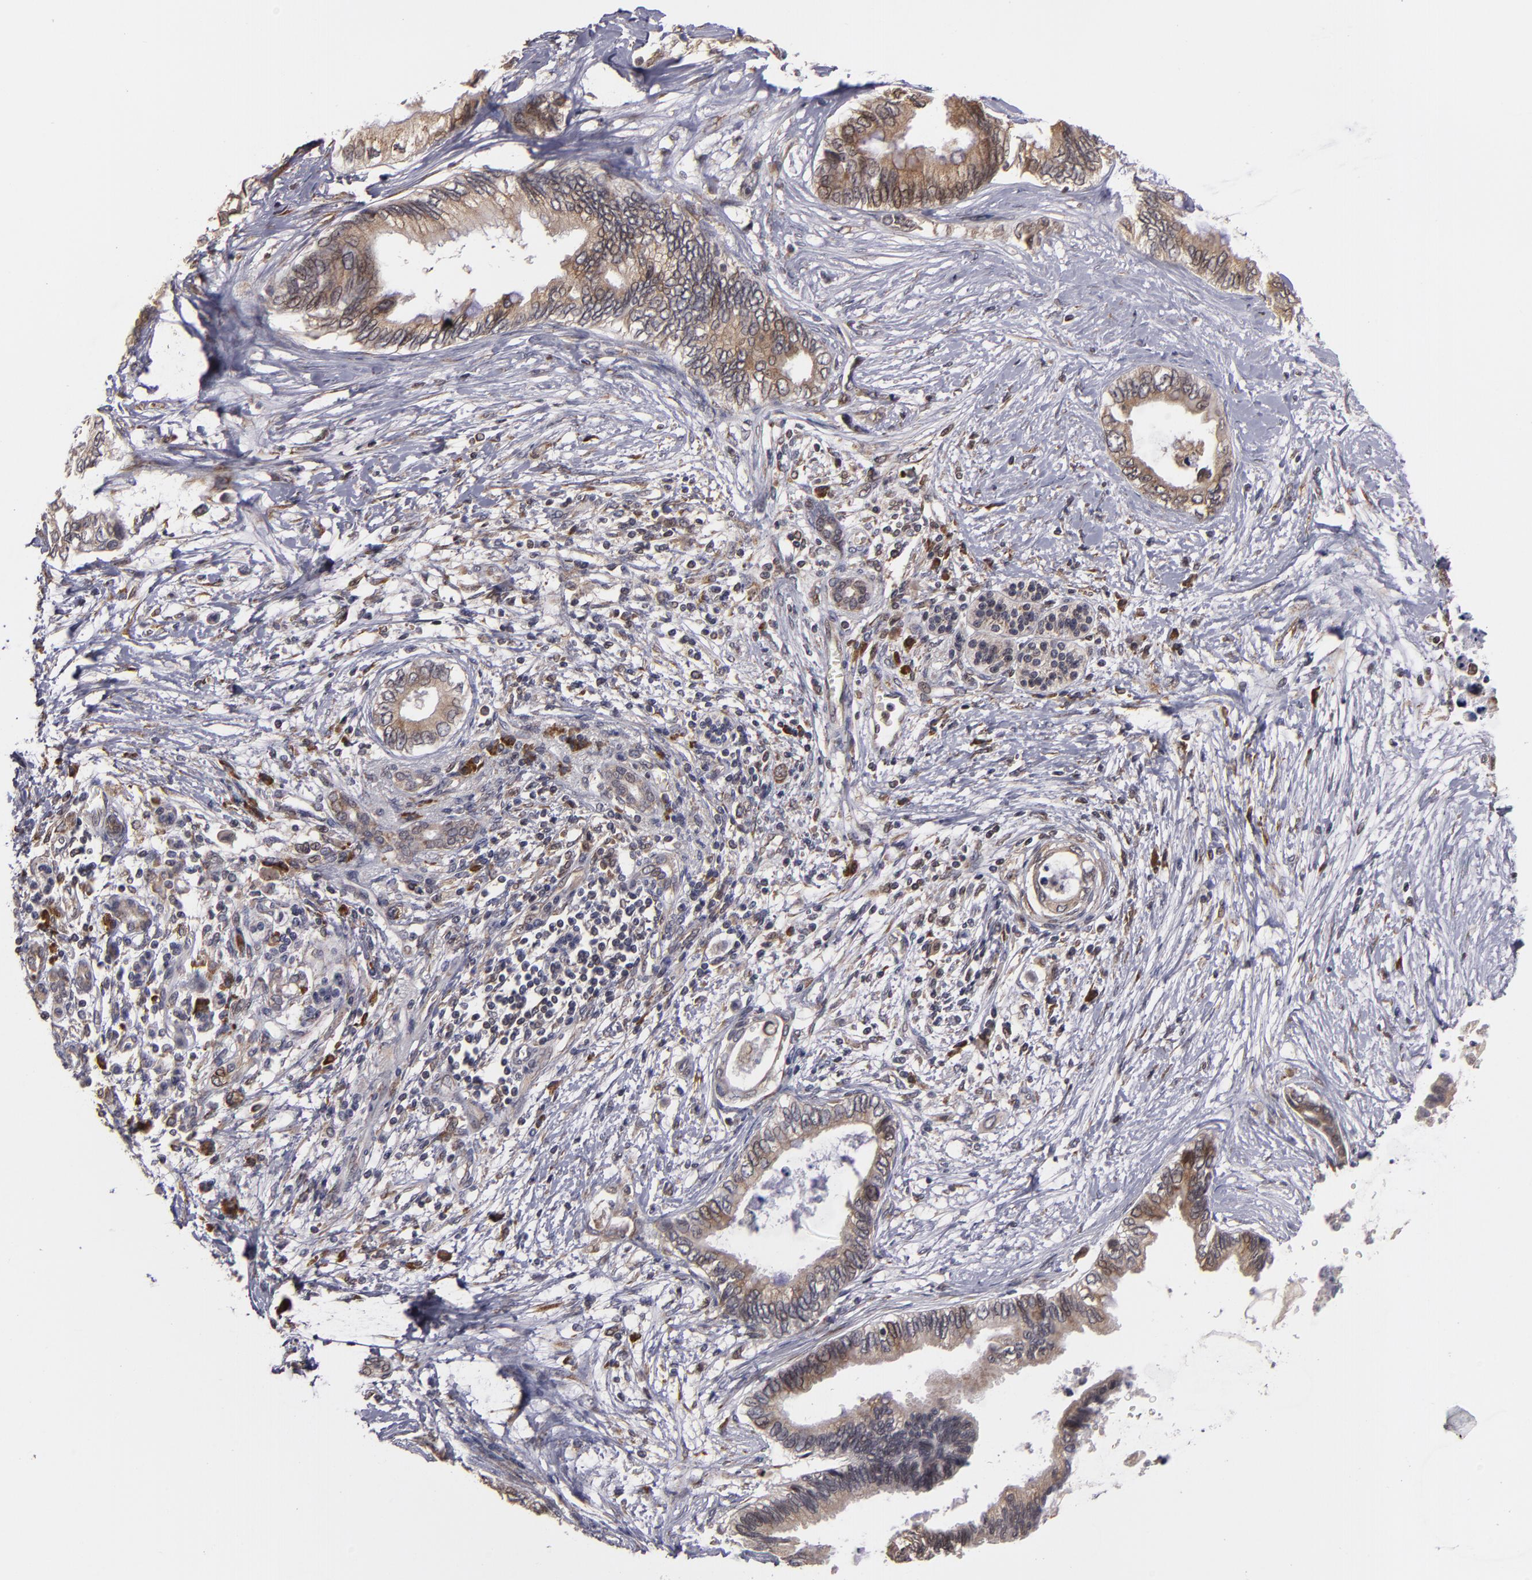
{"staining": {"intensity": "weak", "quantity": ">75%", "location": "cytoplasmic/membranous"}, "tissue": "pancreatic cancer", "cell_type": "Tumor cells", "image_type": "cancer", "snomed": [{"axis": "morphology", "description": "Adenocarcinoma, NOS"}, {"axis": "topography", "description": "Pancreas"}], "caption": "A micrograph of human pancreatic cancer (adenocarcinoma) stained for a protein demonstrates weak cytoplasmic/membranous brown staining in tumor cells. (Brightfield microscopy of DAB IHC at high magnification).", "gene": "CASP1", "patient": {"sex": "female", "age": 66}}